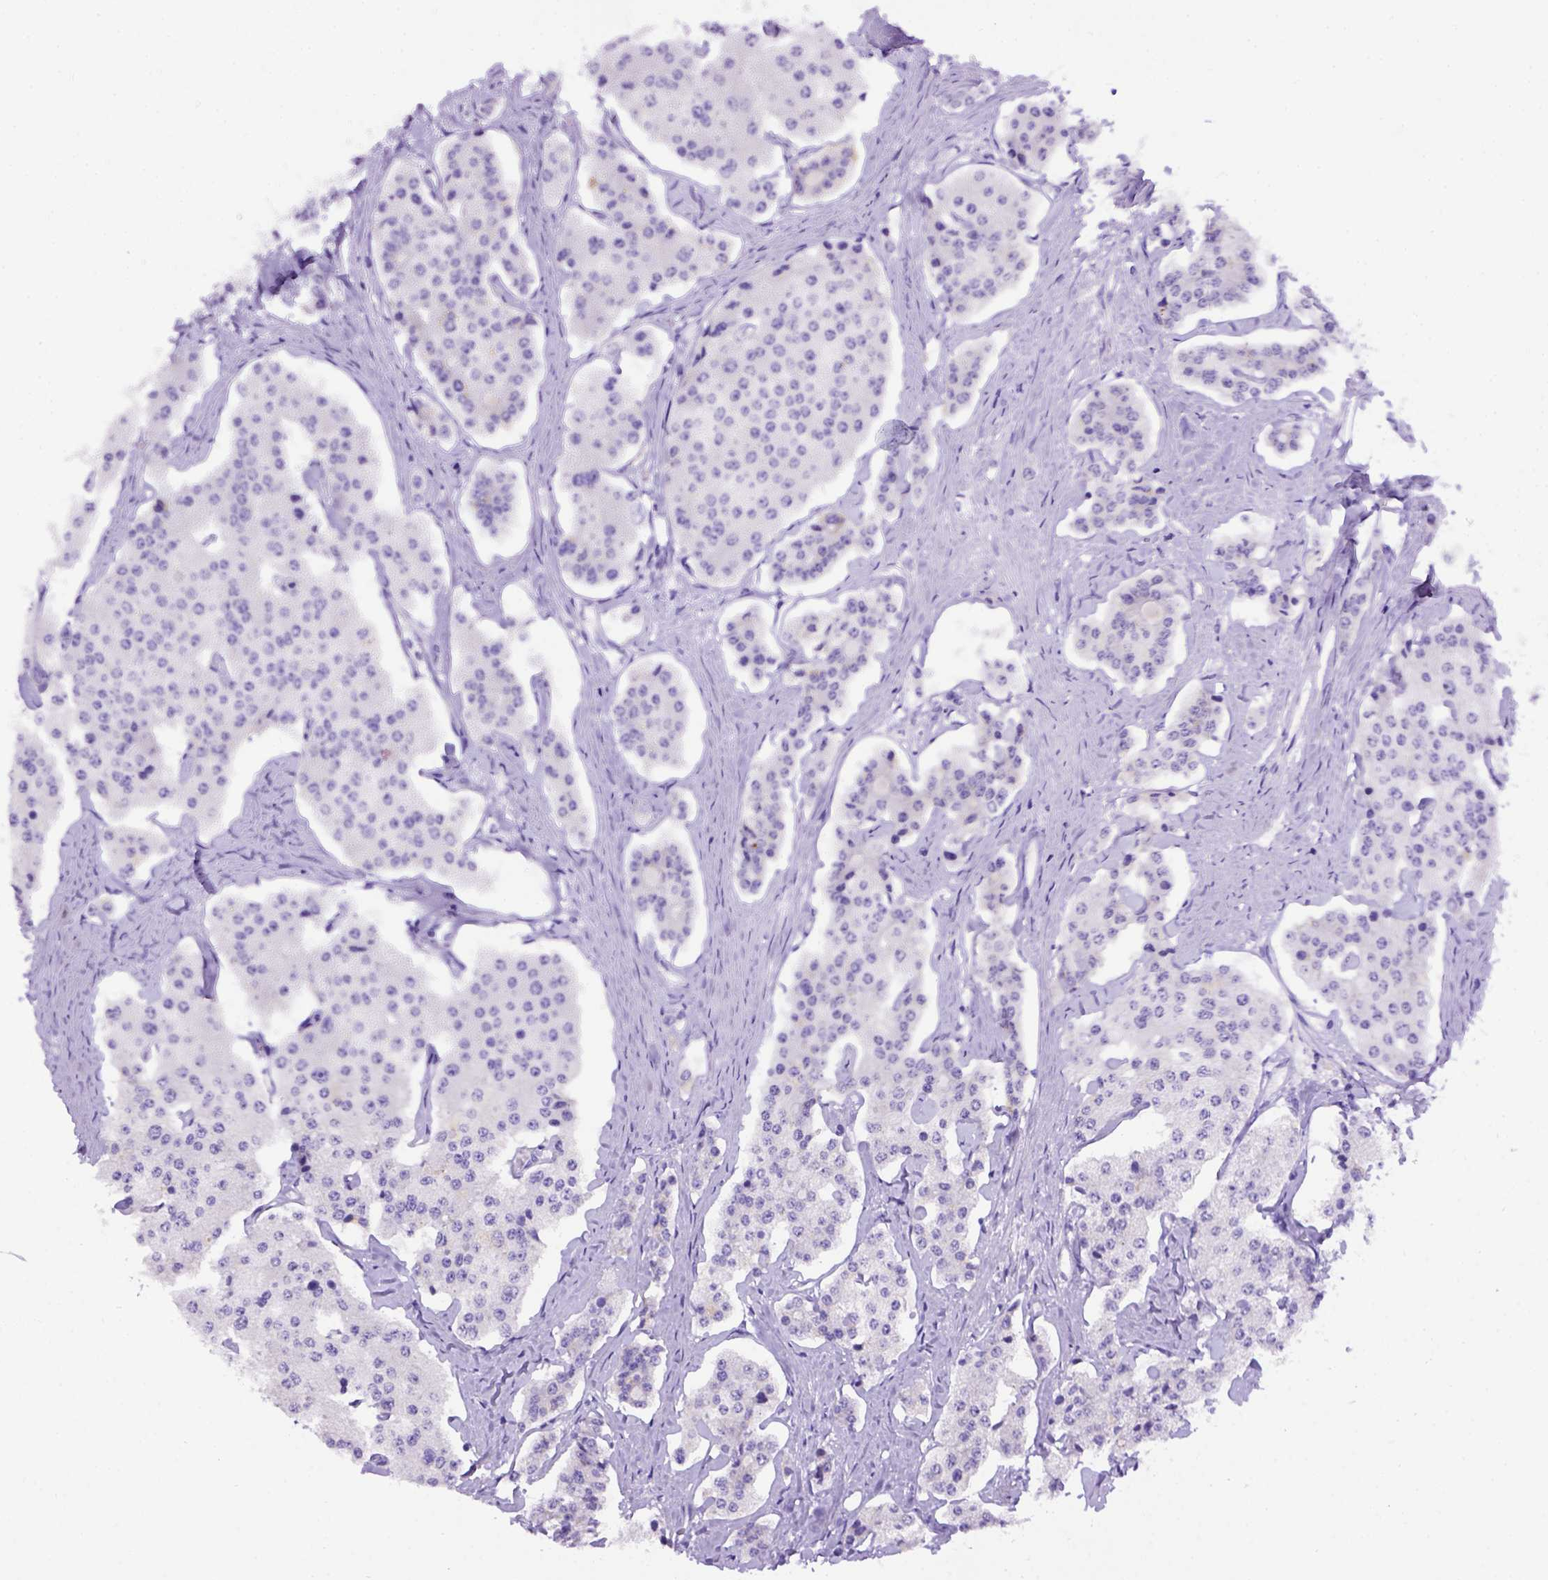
{"staining": {"intensity": "negative", "quantity": "none", "location": "none"}, "tissue": "carcinoid", "cell_type": "Tumor cells", "image_type": "cancer", "snomed": [{"axis": "morphology", "description": "Carcinoid, malignant, NOS"}, {"axis": "topography", "description": "Small intestine"}], "caption": "Immunohistochemical staining of carcinoid exhibits no significant expression in tumor cells.", "gene": "PTGES", "patient": {"sex": "female", "age": 65}}